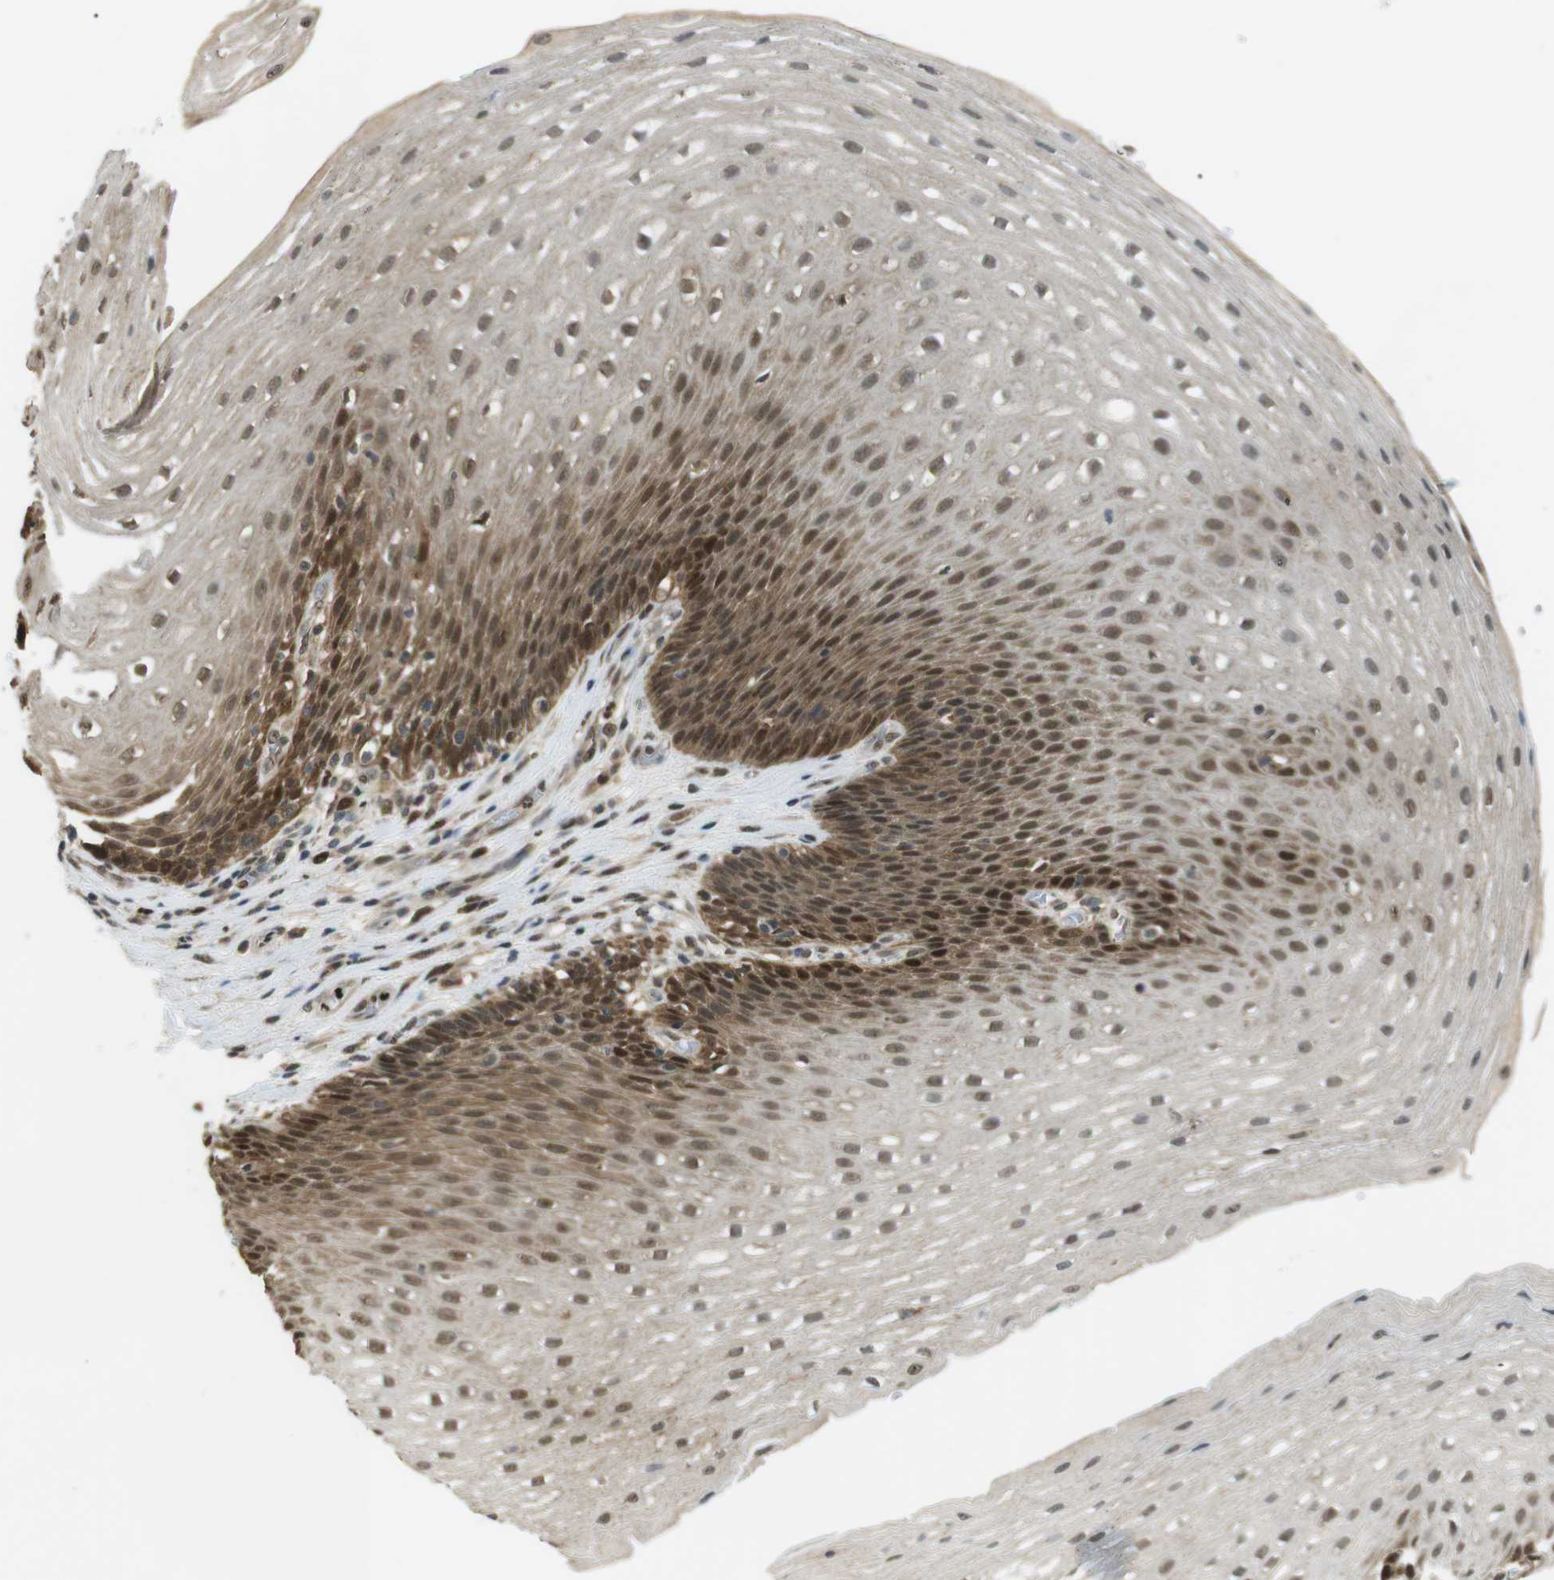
{"staining": {"intensity": "moderate", "quantity": ">75%", "location": "cytoplasmic/membranous,nuclear"}, "tissue": "esophagus", "cell_type": "Squamous epithelial cells", "image_type": "normal", "snomed": [{"axis": "morphology", "description": "Normal tissue, NOS"}, {"axis": "topography", "description": "Esophagus"}], "caption": "About >75% of squamous epithelial cells in normal esophagus display moderate cytoplasmic/membranous,nuclear protein staining as visualized by brown immunohistochemical staining.", "gene": "ORAI3", "patient": {"sex": "male", "age": 48}}